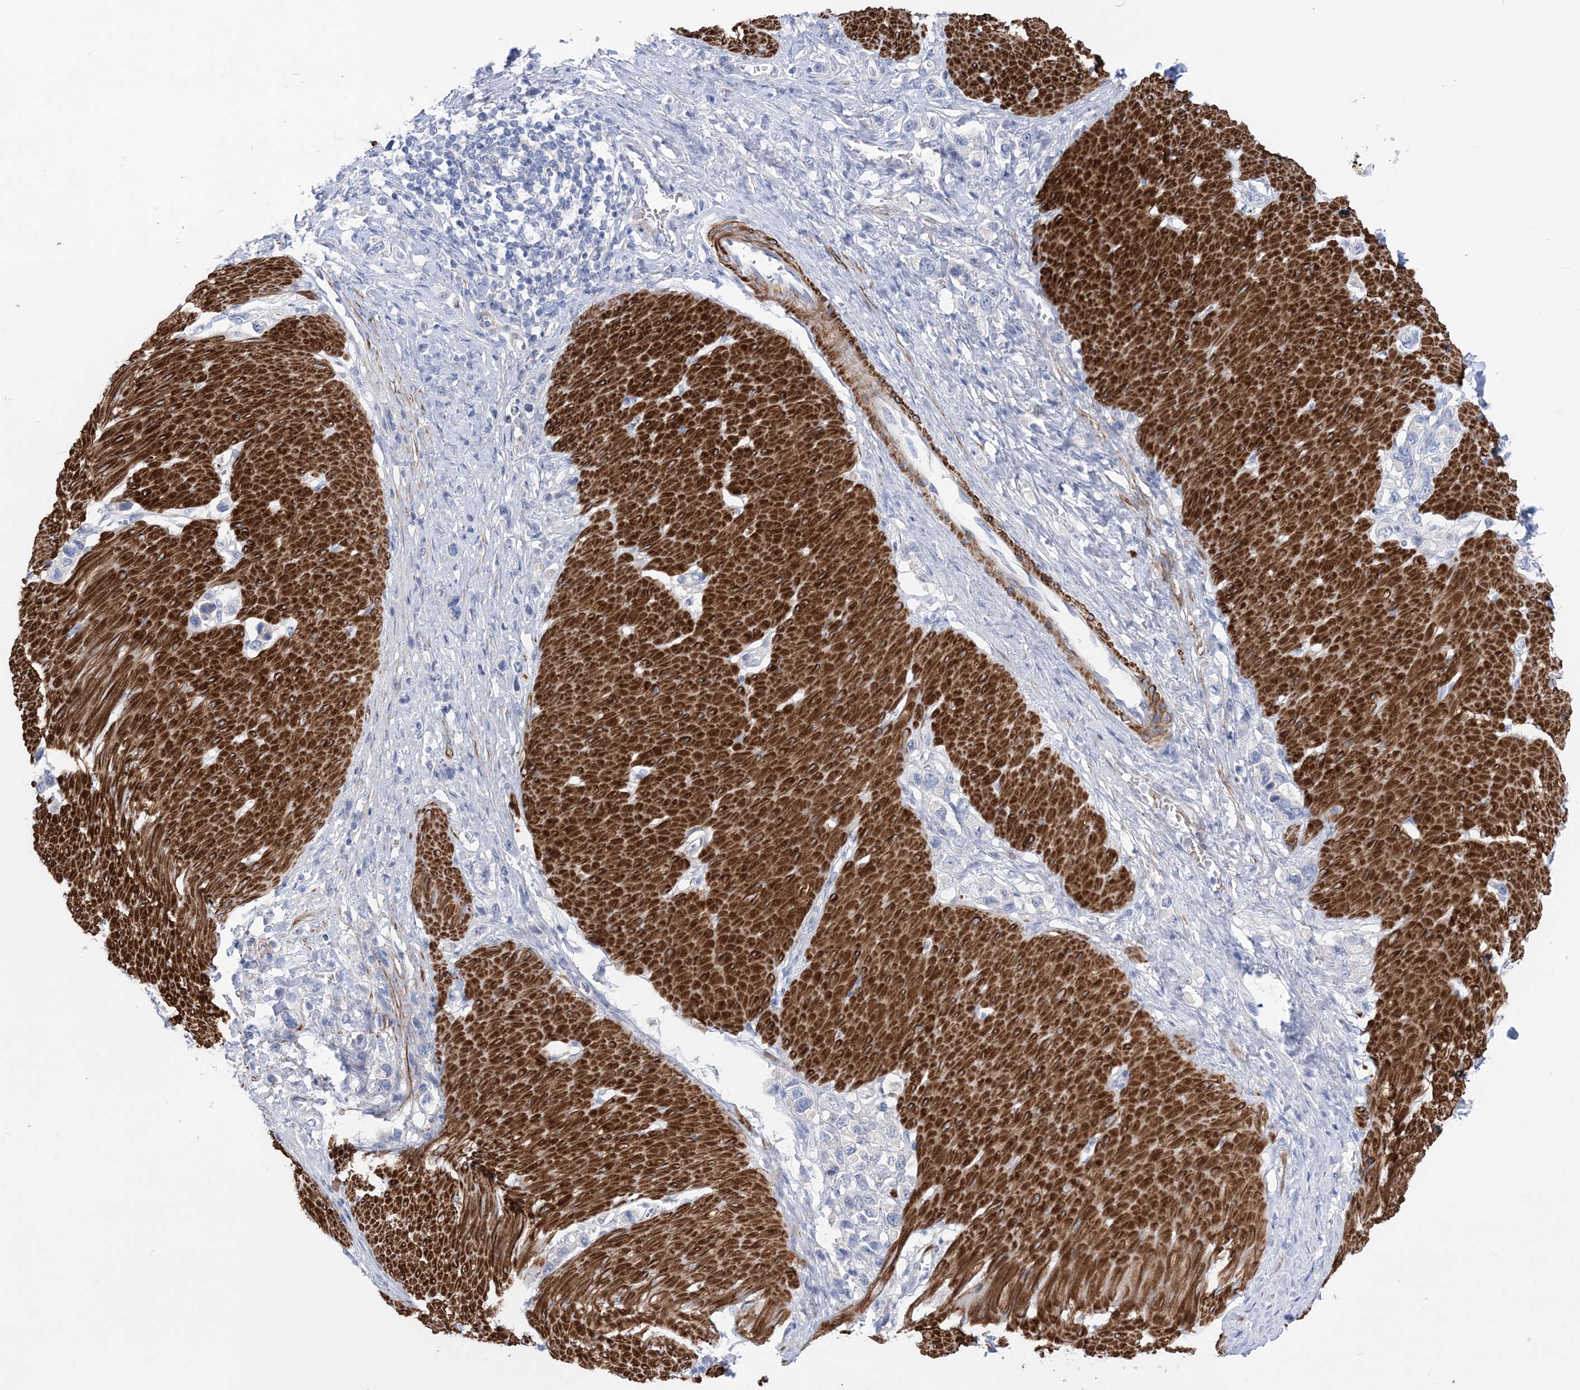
{"staining": {"intensity": "negative", "quantity": "none", "location": "none"}, "tissue": "stomach cancer", "cell_type": "Tumor cells", "image_type": "cancer", "snomed": [{"axis": "morphology", "description": "Normal tissue, NOS"}, {"axis": "morphology", "description": "Adenocarcinoma, NOS"}, {"axis": "topography", "description": "Stomach, upper"}, {"axis": "topography", "description": "Stomach"}], "caption": "Tumor cells are negative for protein expression in human stomach cancer (adenocarcinoma).", "gene": "WDR74", "patient": {"sex": "female", "age": 65}}